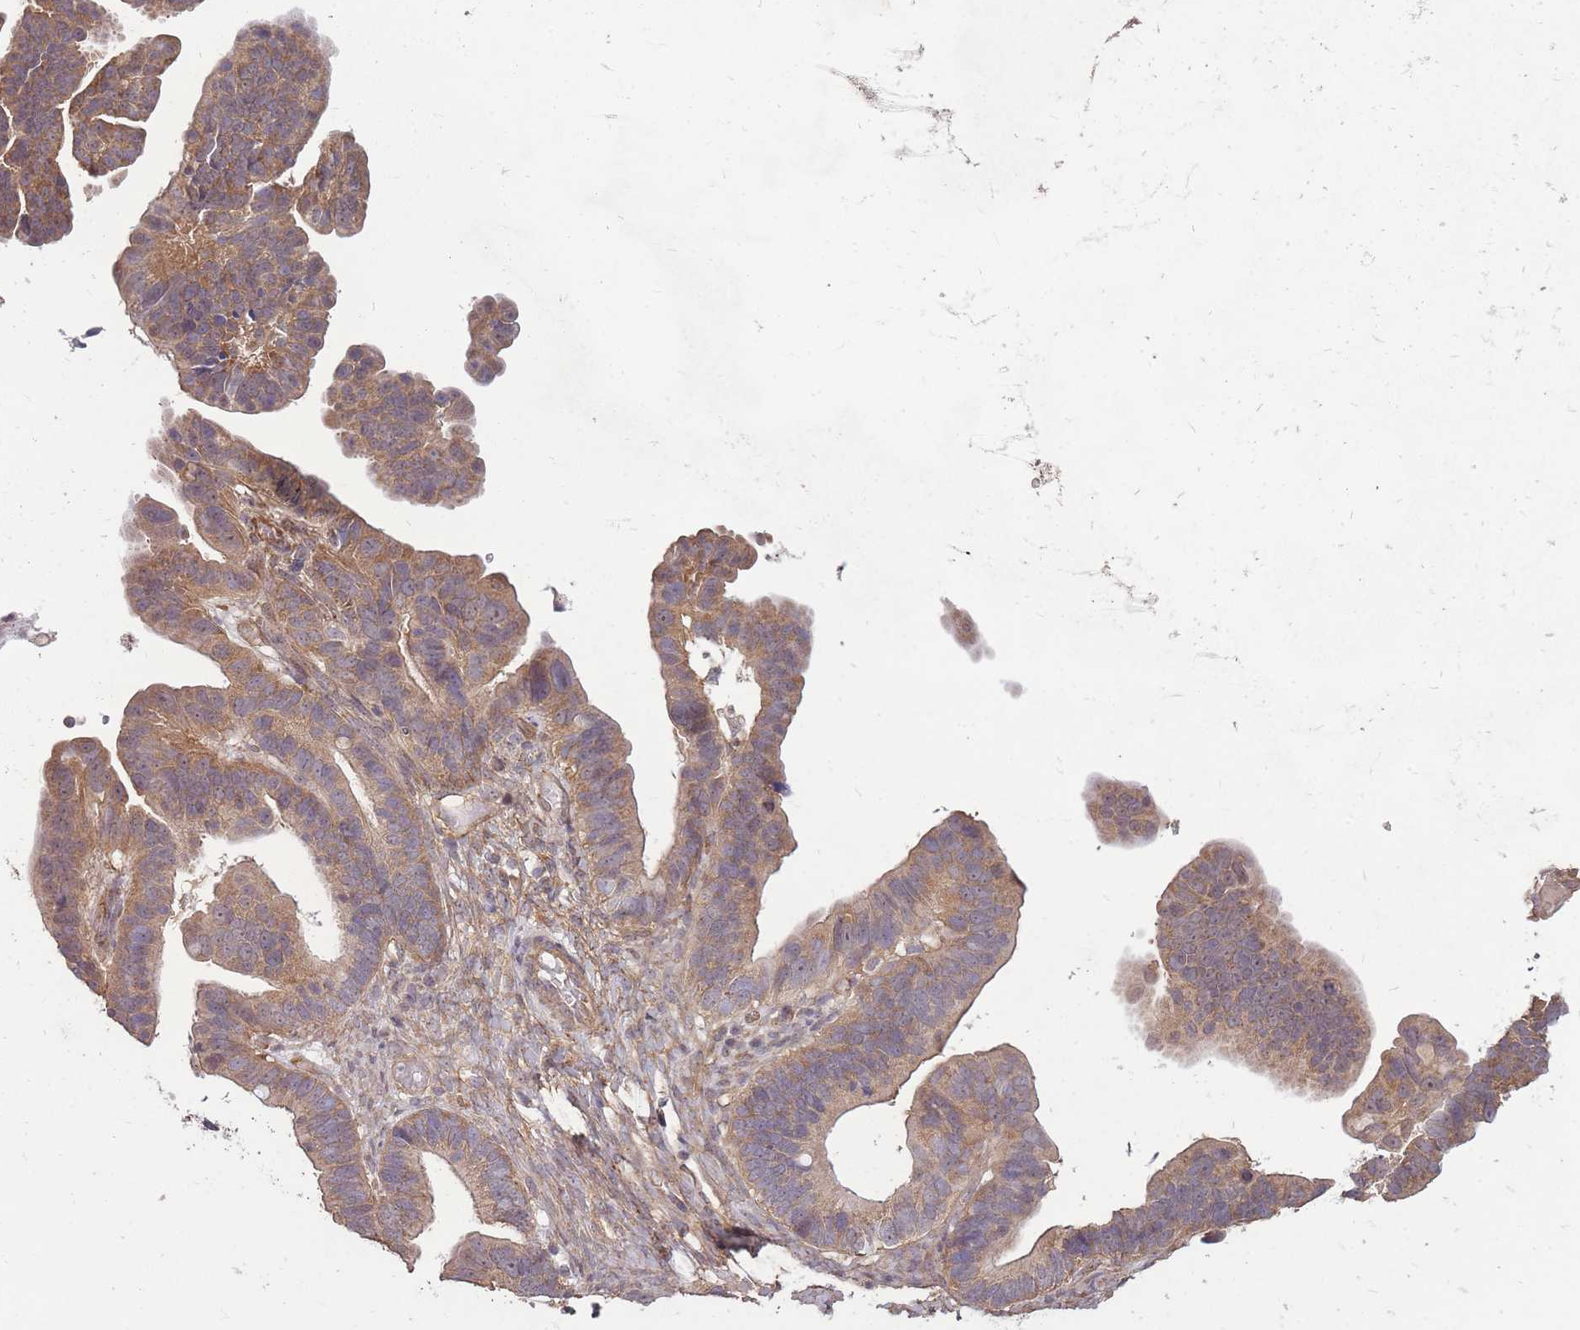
{"staining": {"intensity": "moderate", "quantity": ">75%", "location": "cytoplasmic/membranous"}, "tissue": "ovarian cancer", "cell_type": "Tumor cells", "image_type": "cancer", "snomed": [{"axis": "morphology", "description": "Cystadenocarcinoma, serous, NOS"}, {"axis": "topography", "description": "Ovary"}], "caption": "Tumor cells reveal medium levels of moderate cytoplasmic/membranous expression in approximately >75% of cells in human serous cystadenocarcinoma (ovarian). (Stains: DAB in brown, nuclei in blue, Microscopy: brightfield microscopy at high magnification).", "gene": "DYNC1LI2", "patient": {"sex": "female", "age": 56}}